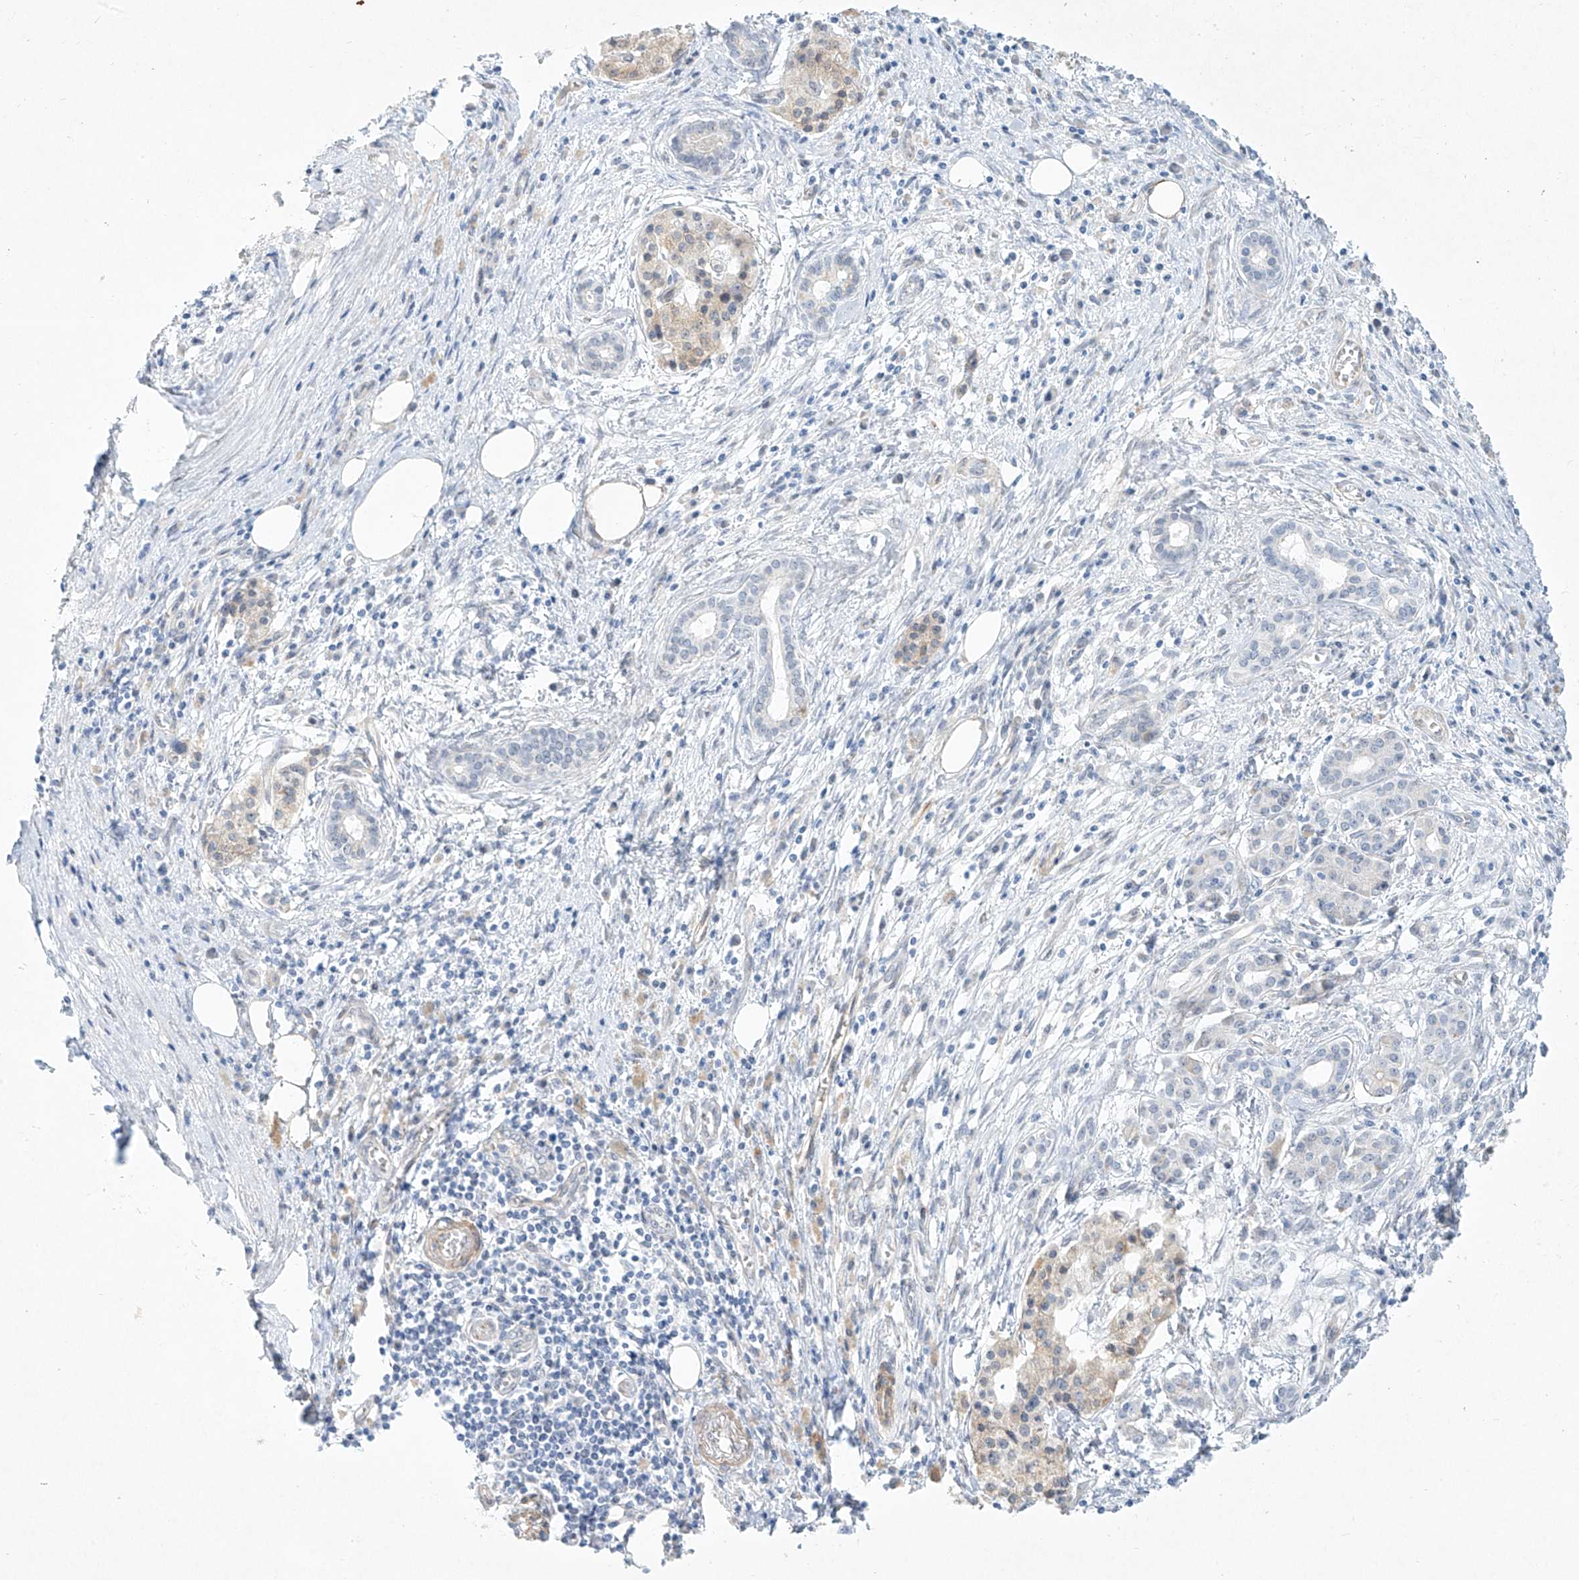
{"staining": {"intensity": "negative", "quantity": "none", "location": "none"}, "tissue": "pancreatic cancer", "cell_type": "Tumor cells", "image_type": "cancer", "snomed": [{"axis": "morphology", "description": "Adenocarcinoma, NOS"}, {"axis": "topography", "description": "Pancreas"}], "caption": "This is an IHC histopathology image of human pancreatic cancer. There is no staining in tumor cells.", "gene": "REEP2", "patient": {"sex": "female", "age": 73}}